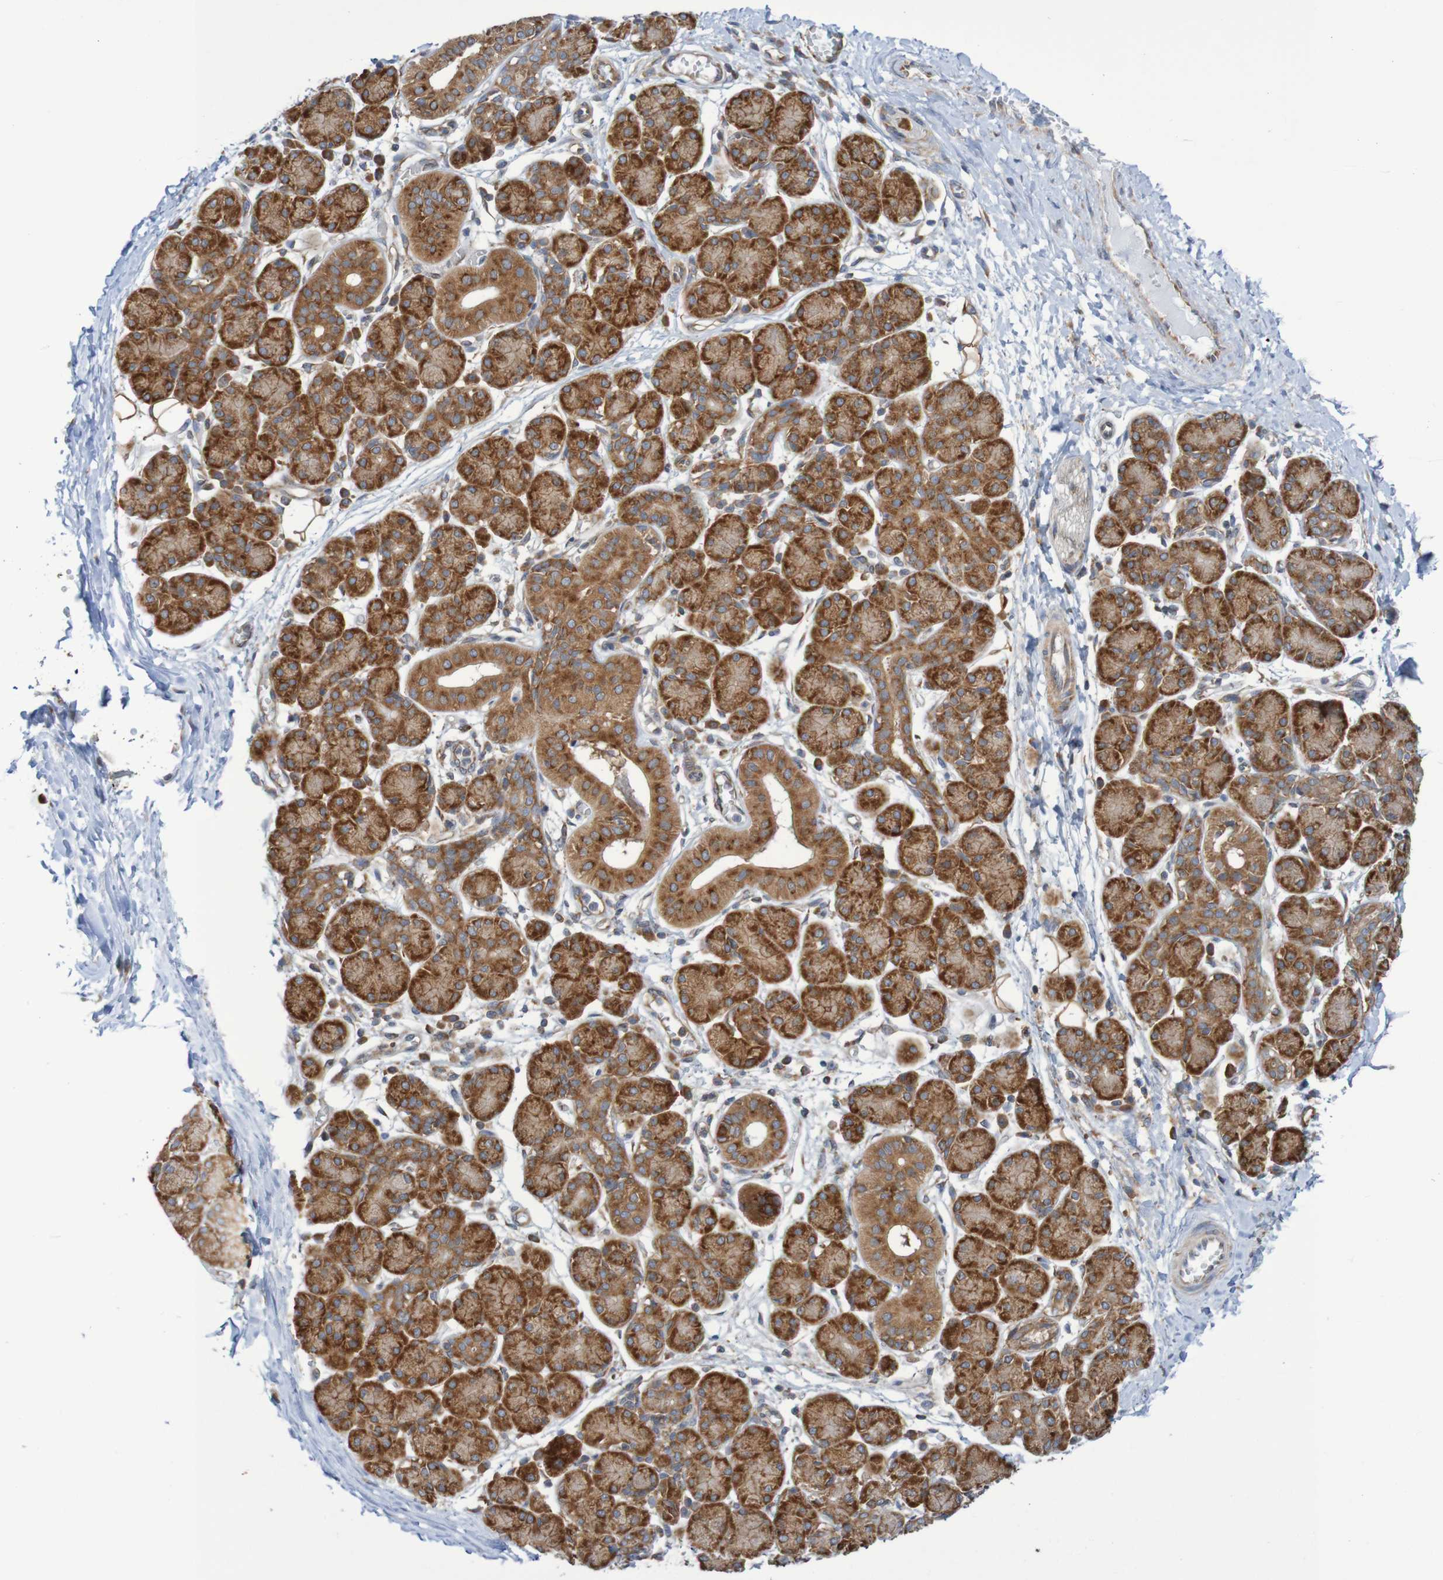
{"staining": {"intensity": "moderate", "quantity": ">75%", "location": "cytoplasmic/membranous"}, "tissue": "salivary gland", "cell_type": "Glandular cells", "image_type": "normal", "snomed": [{"axis": "morphology", "description": "Normal tissue, NOS"}, {"axis": "morphology", "description": "Inflammation, NOS"}, {"axis": "topography", "description": "Lymph node"}, {"axis": "topography", "description": "Salivary gland"}], "caption": "A histopathology image of human salivary gland stained for a protein shows moderate cytoplasmic/membranous brown staining in glandular cells. (DAB IHC, brown staining for protein, blue staining for nuclei).", "gene": "LRRC47", "patient": {"sex": "male", "age": 3}}